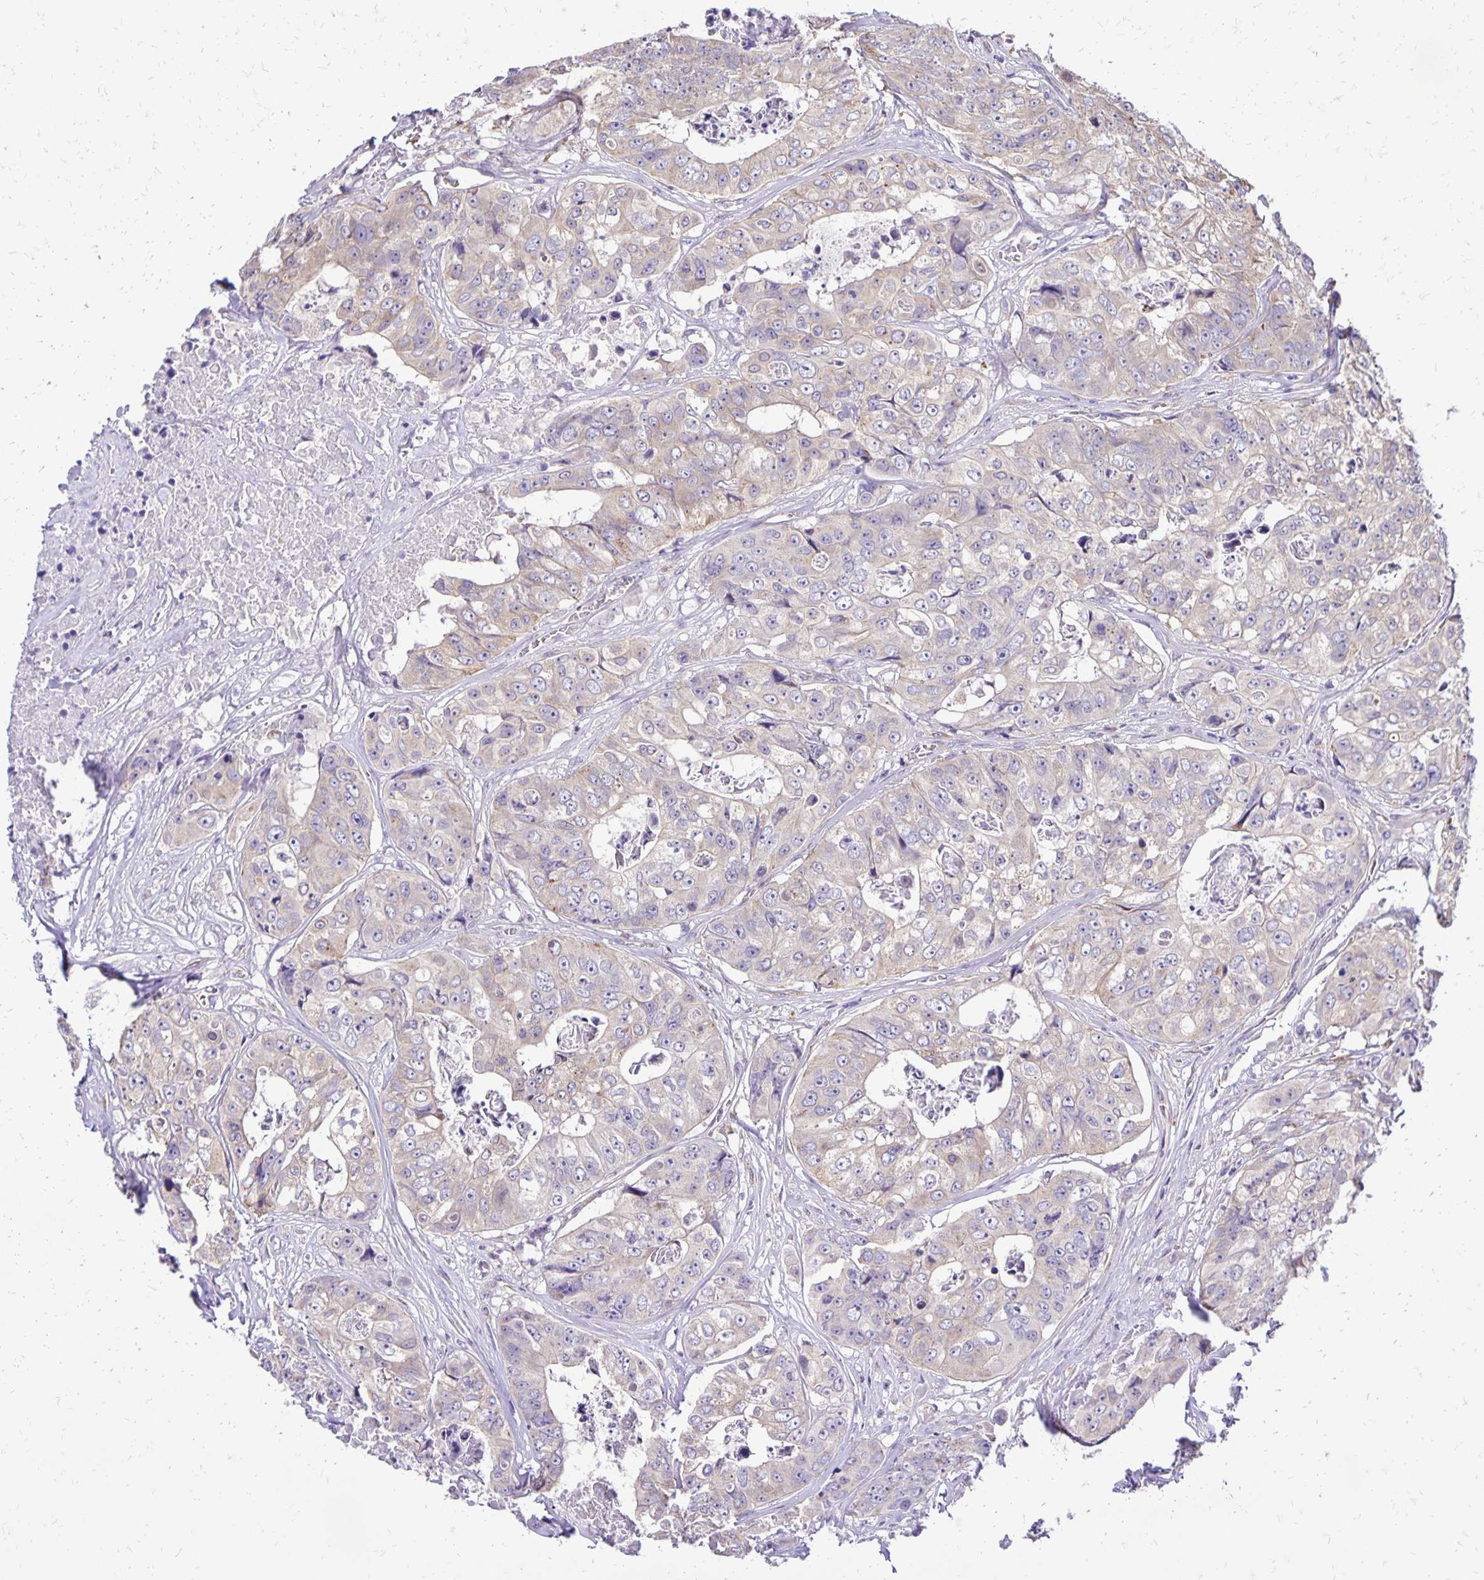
{"staining": {"intensity": "negative", "quantity": "none", "location": "none"}, "tissue": "colorectal cancer", "cell_type": "Tumor cells", "image_type": "cancer", "snomed": [{"axis": "morphology", "description": "Adenocarcinoma, NOS"}, {"axis": "topography", "description": "Rectum"}], "caption": "Immunohistochemical staining of colorectal adenocarcinoma demonstrates no significant staining in tumor cells.", "gene": "EIF5A", "patient": {"sex": "female", "age": 62}}